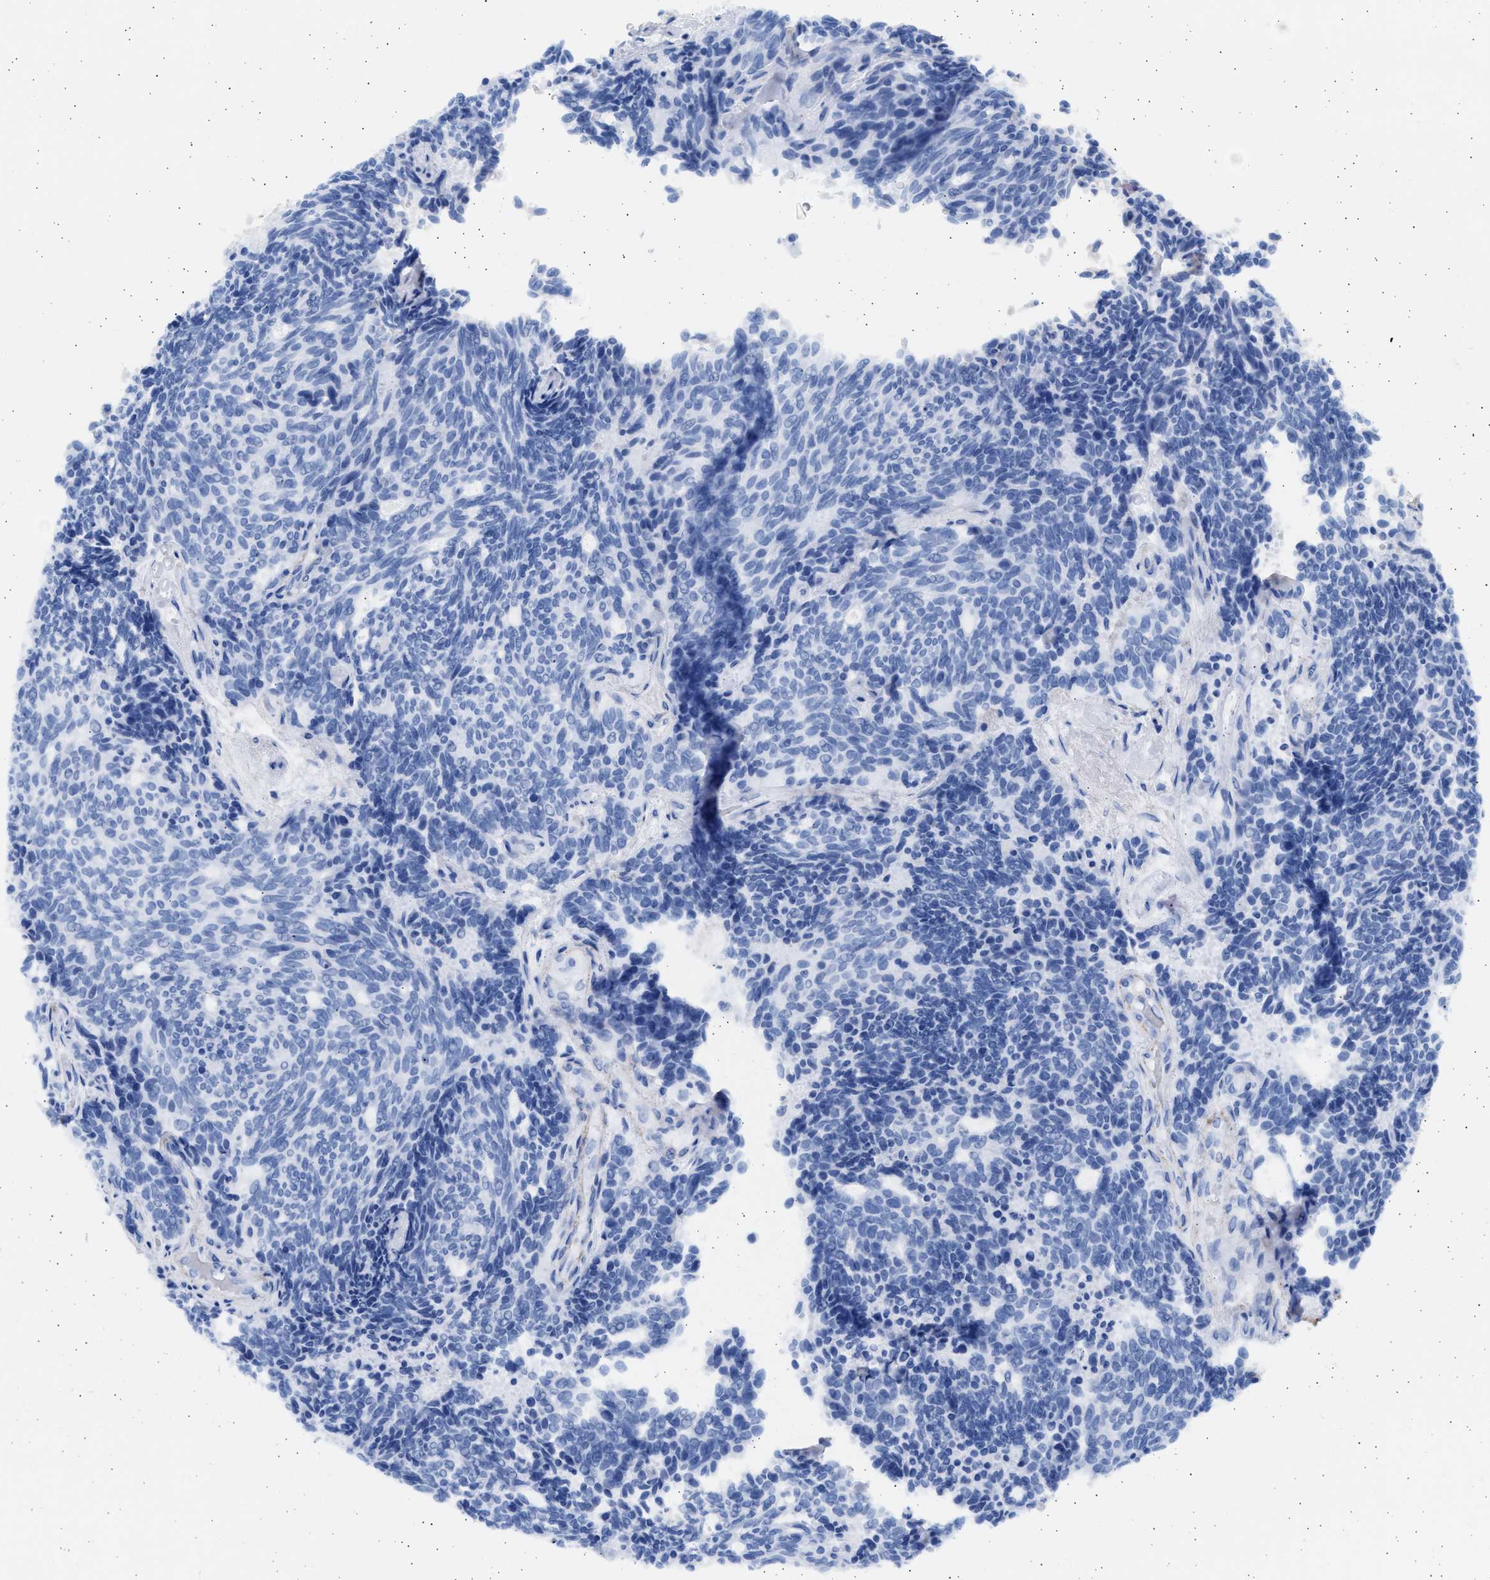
{"staining": {"intensity": "negative", "quantity": "none", "location": "none"}, "tissue": "carcinoid", "cell_type": "Tumor cells", "image_type": "cancer", "snomed": [{"axis": "morphology", "description": "Carcinoid, malignant, NOS"}, {"axis": "topography", "description": "Pancreas"}], "caption": "Micrograph shows no protein positivity in tumor cells of malignant carcinoid tissue. Brightfield microscopy of immunohistochemistry (IHC) stained with DAB (brown) and hematoxylin (blue), captured at high magnification.", "gene": "NBR1", "patient": {"sex": "female", "age": 54}}